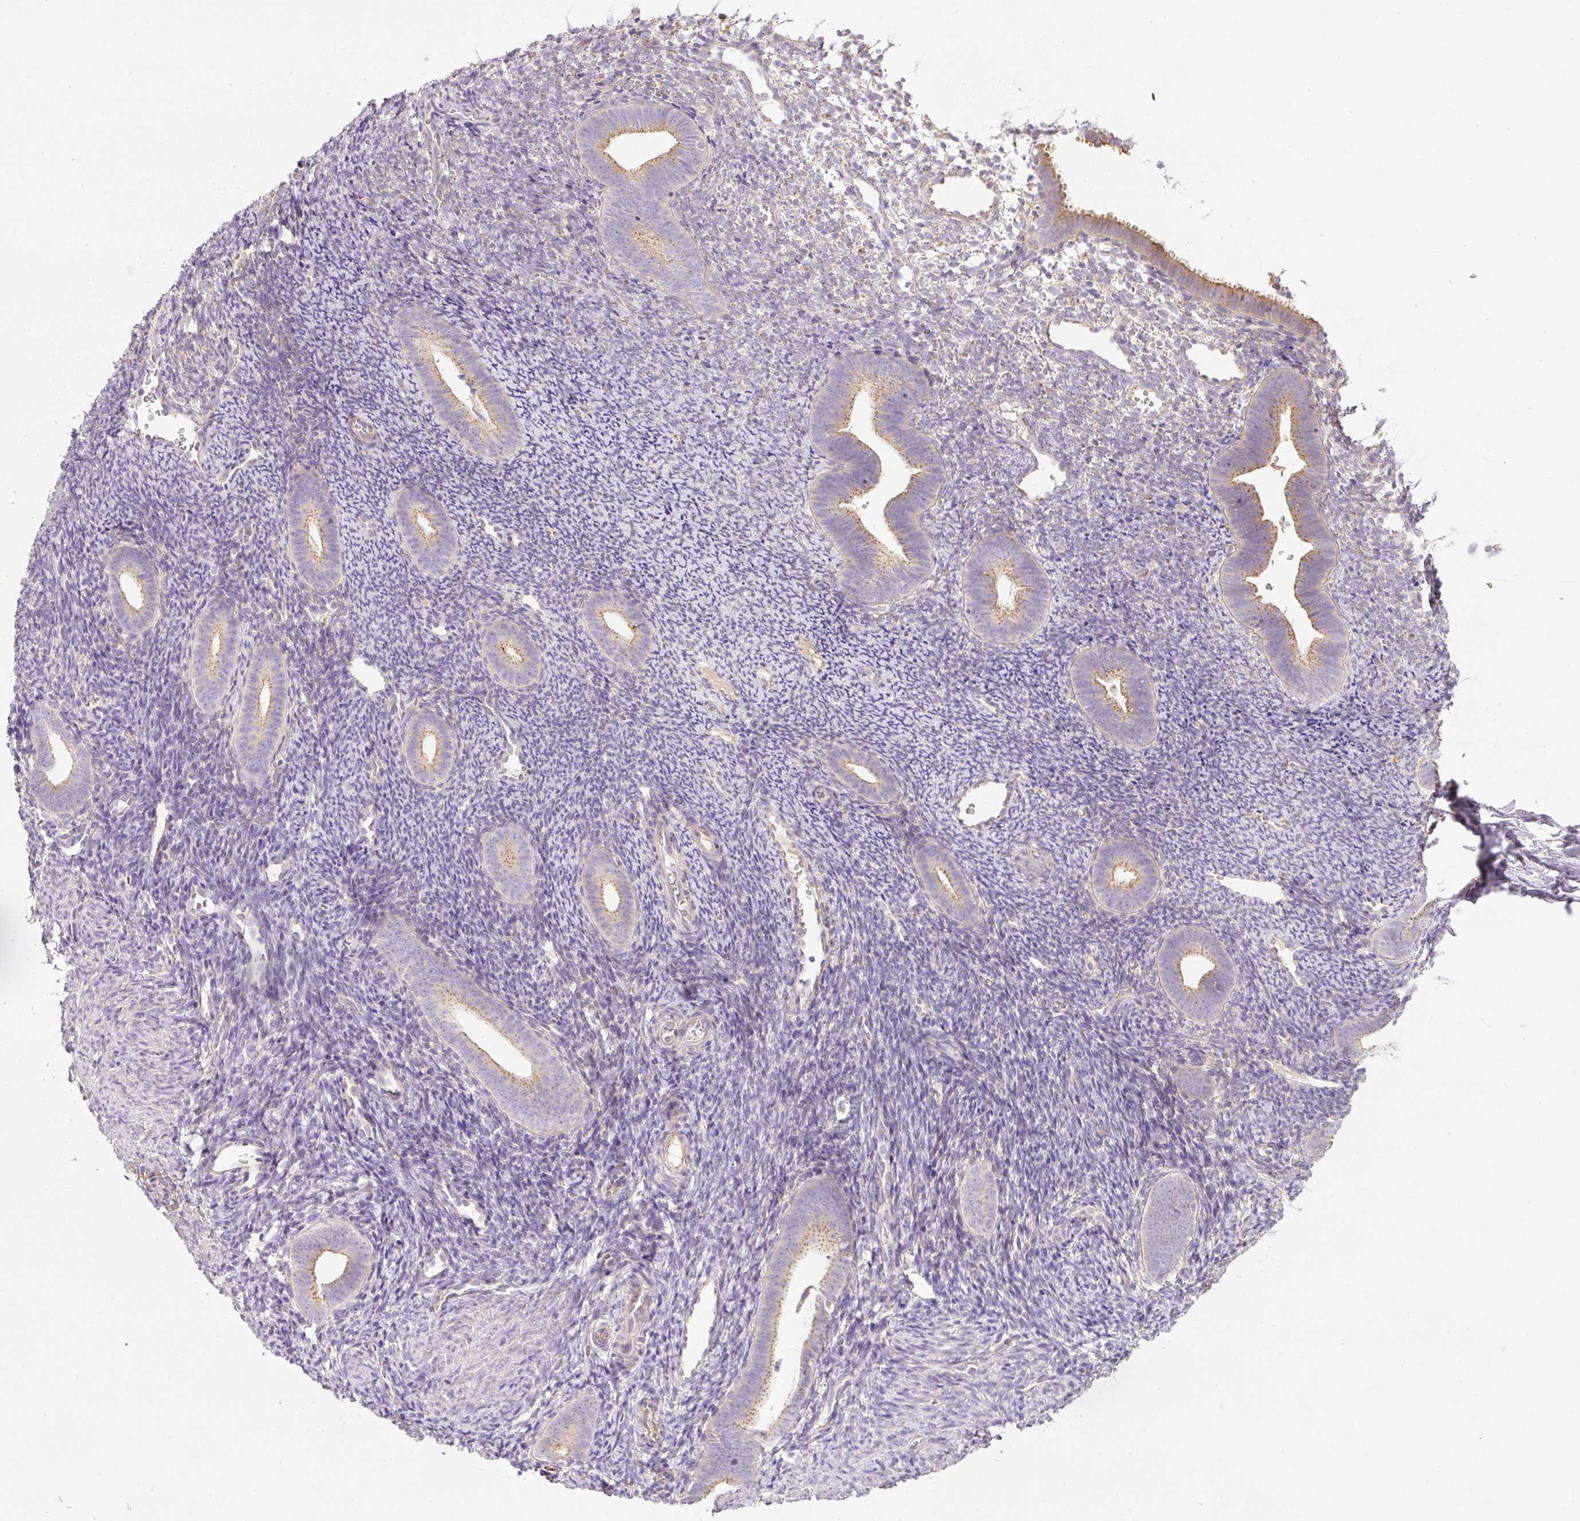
{"staining": {"intensity": "weak", "quantity": "25%-75%", "location": "cytoplasmic/membranous"}, "tissue": "endometrium", "cell_type": "Cells in endometrial stroma", "image_type": "normal", "snomed": [{"axis": "morphology", "description": "Normal tissue, NOS"}, {"axis": "topography", "description": "Endometrium"}], "caption": "Immunohistochemical staining of normal endometrium displays weak cytoplasmic/membranous protein positivity in approximately 25%-75% of cells in endometrial stroma. Immunohistochemistry (ihc) stains the protein in brown and the nuclei are stained blue.", "gene": "RNF167", "patient": {"sex": "female", "age": 39}}